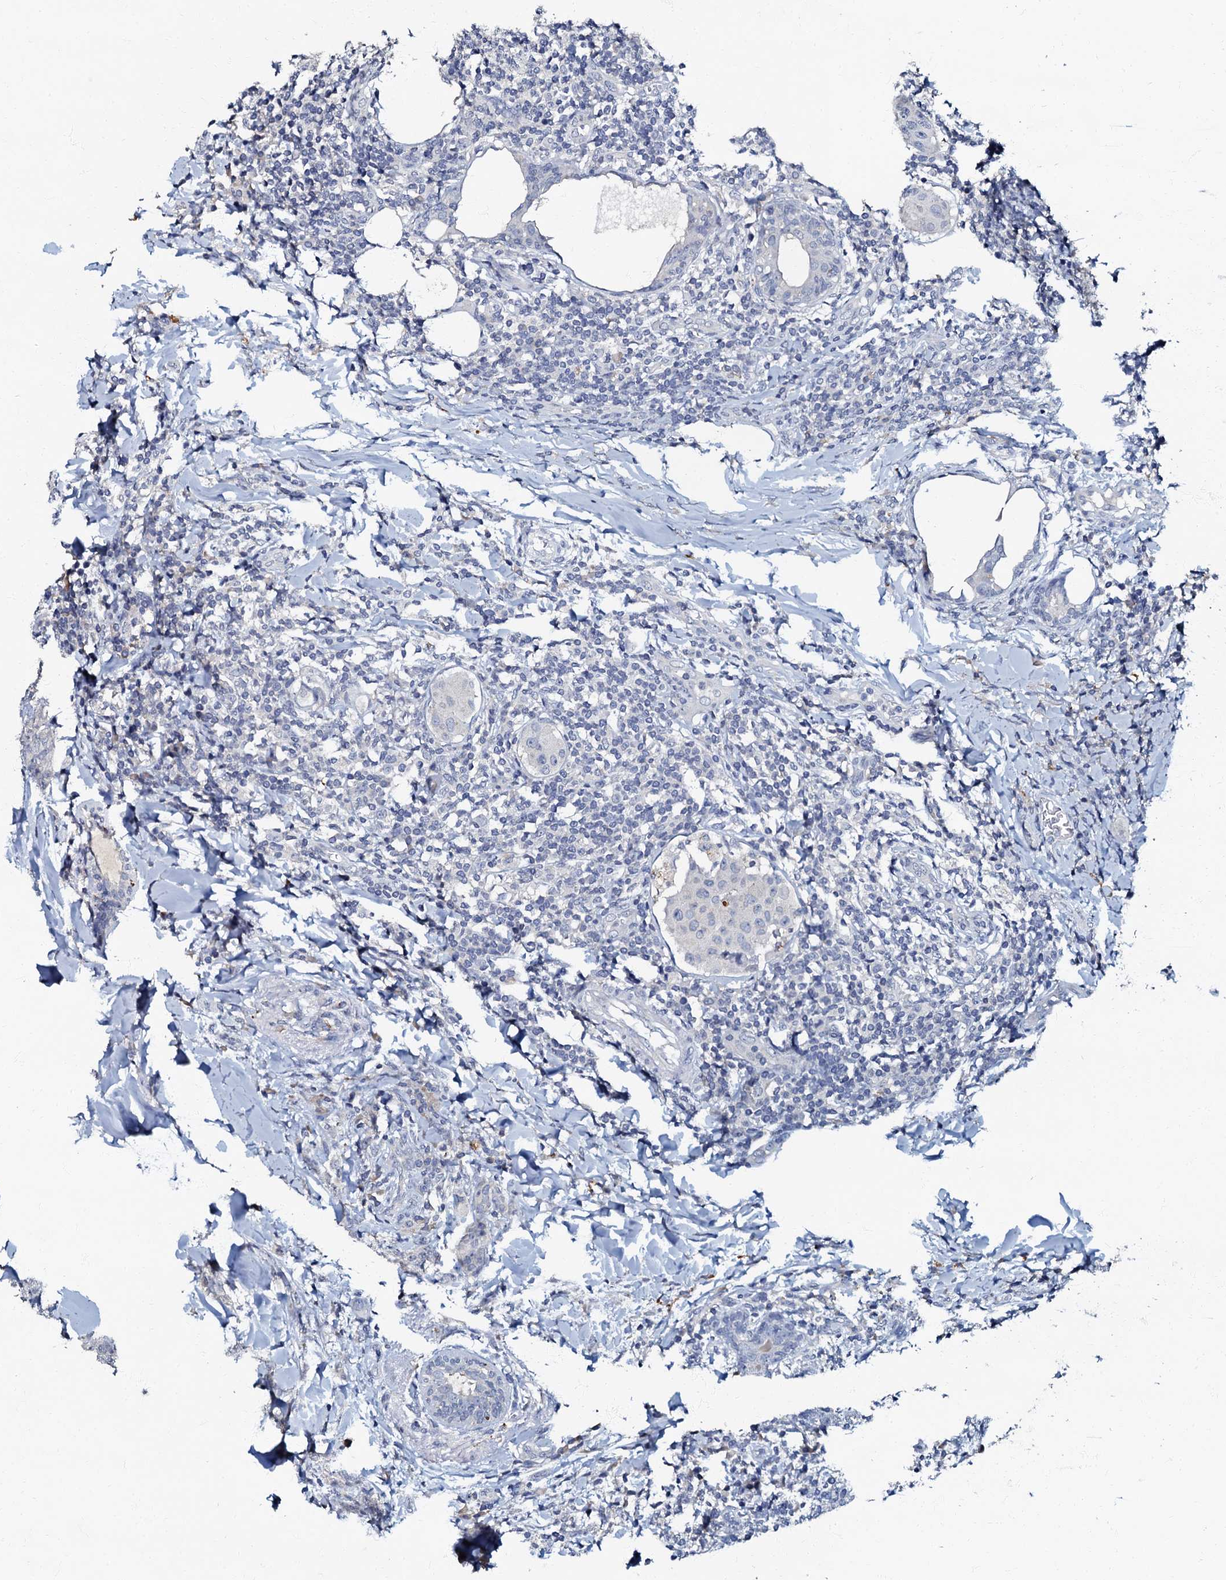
{"staining": {"intensity": "negative", "quantity": "none", "location": "none"}, "tissue": "breast cancer", "cell_type": "Tumor cells", "image_type": "cancer", "snomed": [{"axis": "morphology", "description": "Duct carcinoma"}, {"axis": "topography", "description": "Breast"}], "caption": "This is a histopathology image of immunohistochemistry staining of breast cancer (invasive ductal carcinoma), which shows no staining in tumor cells.", "gene": "OLAH", "patient": {"sex": "female", "age": 40}}